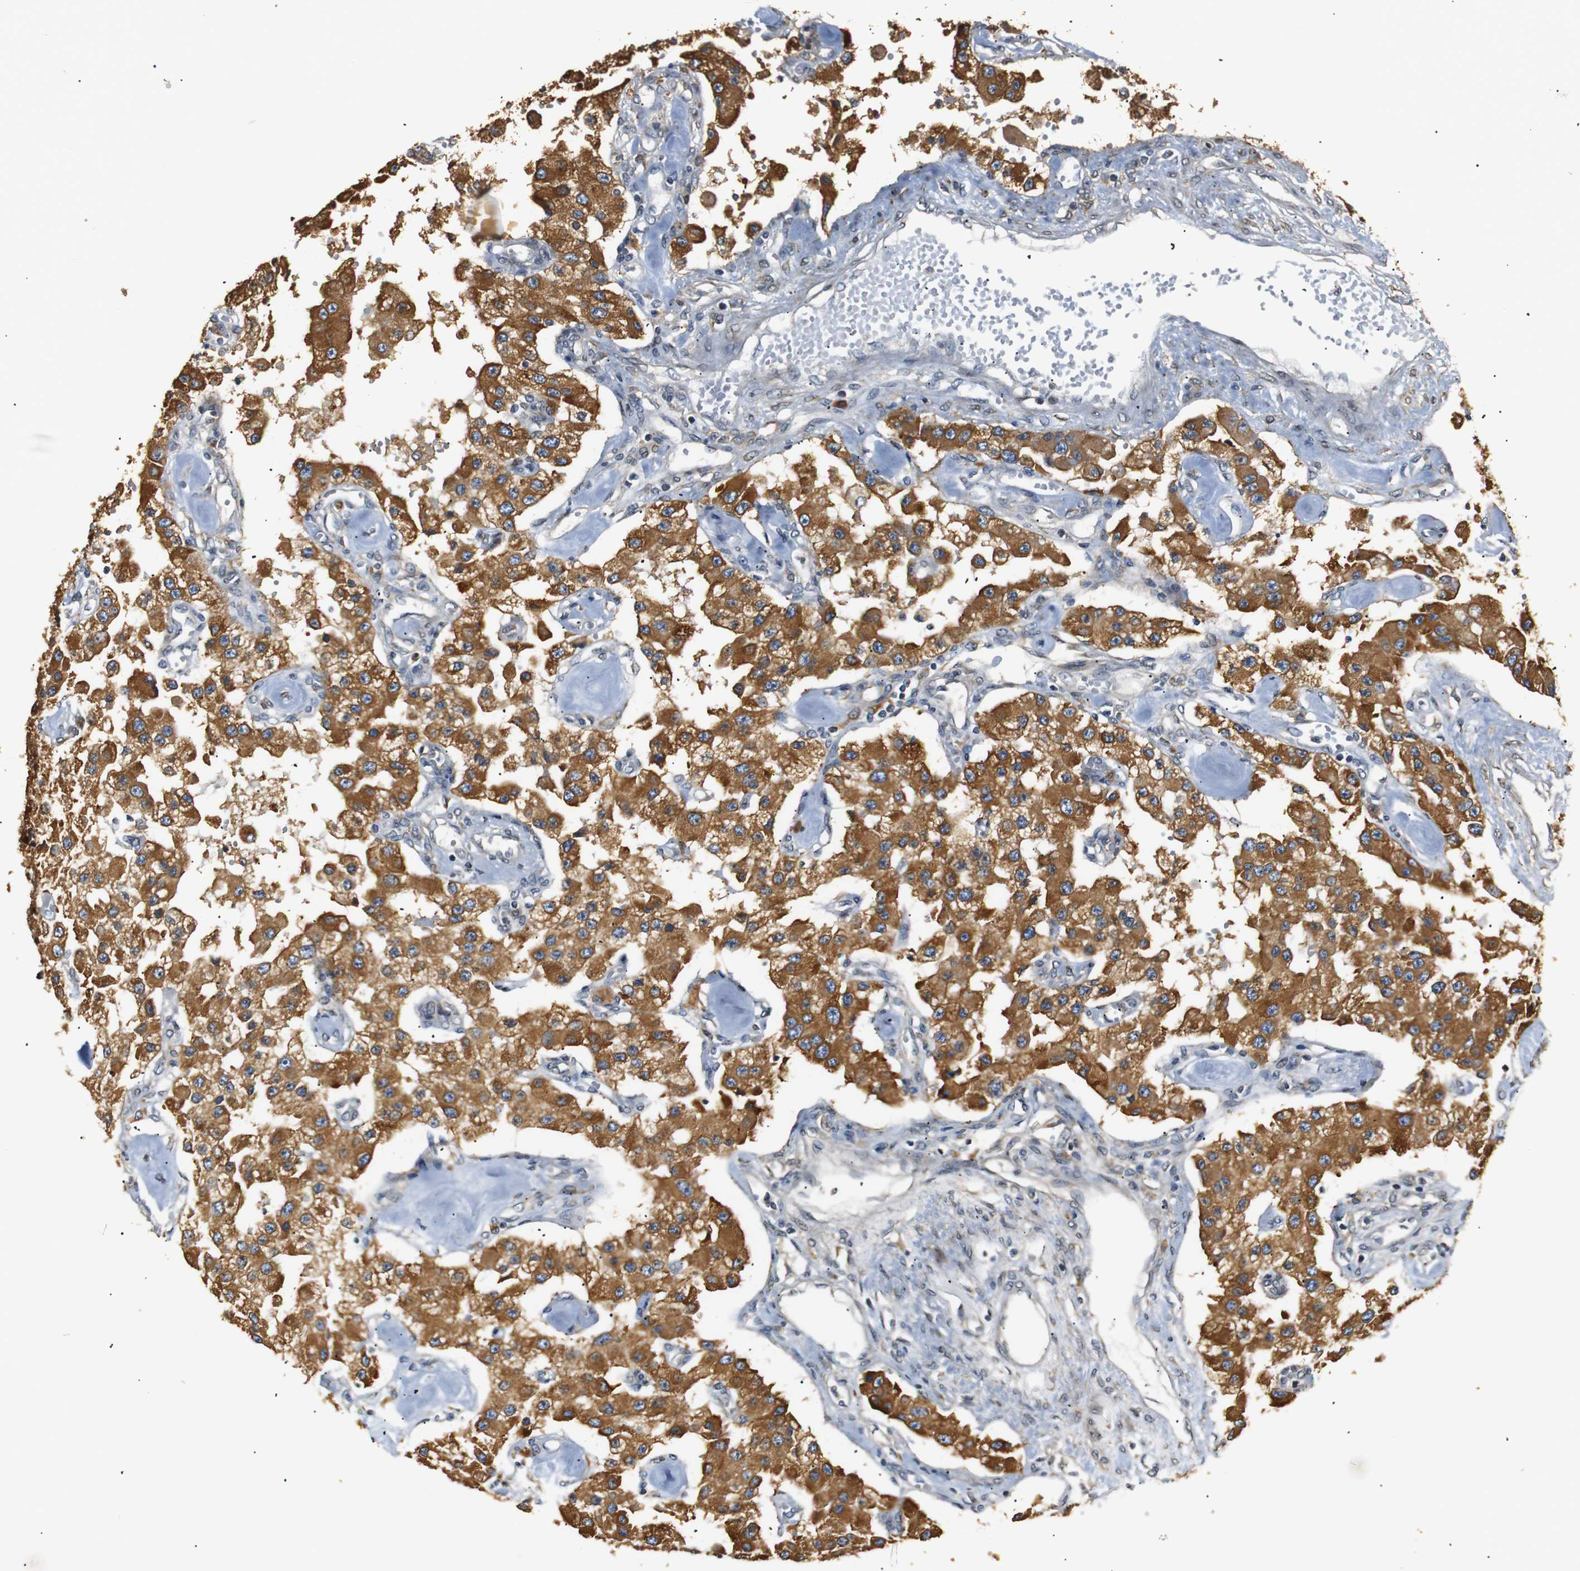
{"staining": {"intensity": "strong", "quantity": ">75%", "location": "cytoplasmic/membranous"}, "tissue": "carcinoid", "cell_type": "Tumor cells", "image_type": "cancer", "snomed": [{"axis": "morphology", "description": "Carcinoid, malignant, NOS"}, {"axis": "topography", "description": "Pancreas"}], "caption": "A brown stain highlights strong cytoplasmic/membranous positivity of a protein in human malignant carcinoid tumor cells.", "gene": "TMED2", "patient": {"sex": "male", "age": 41}}